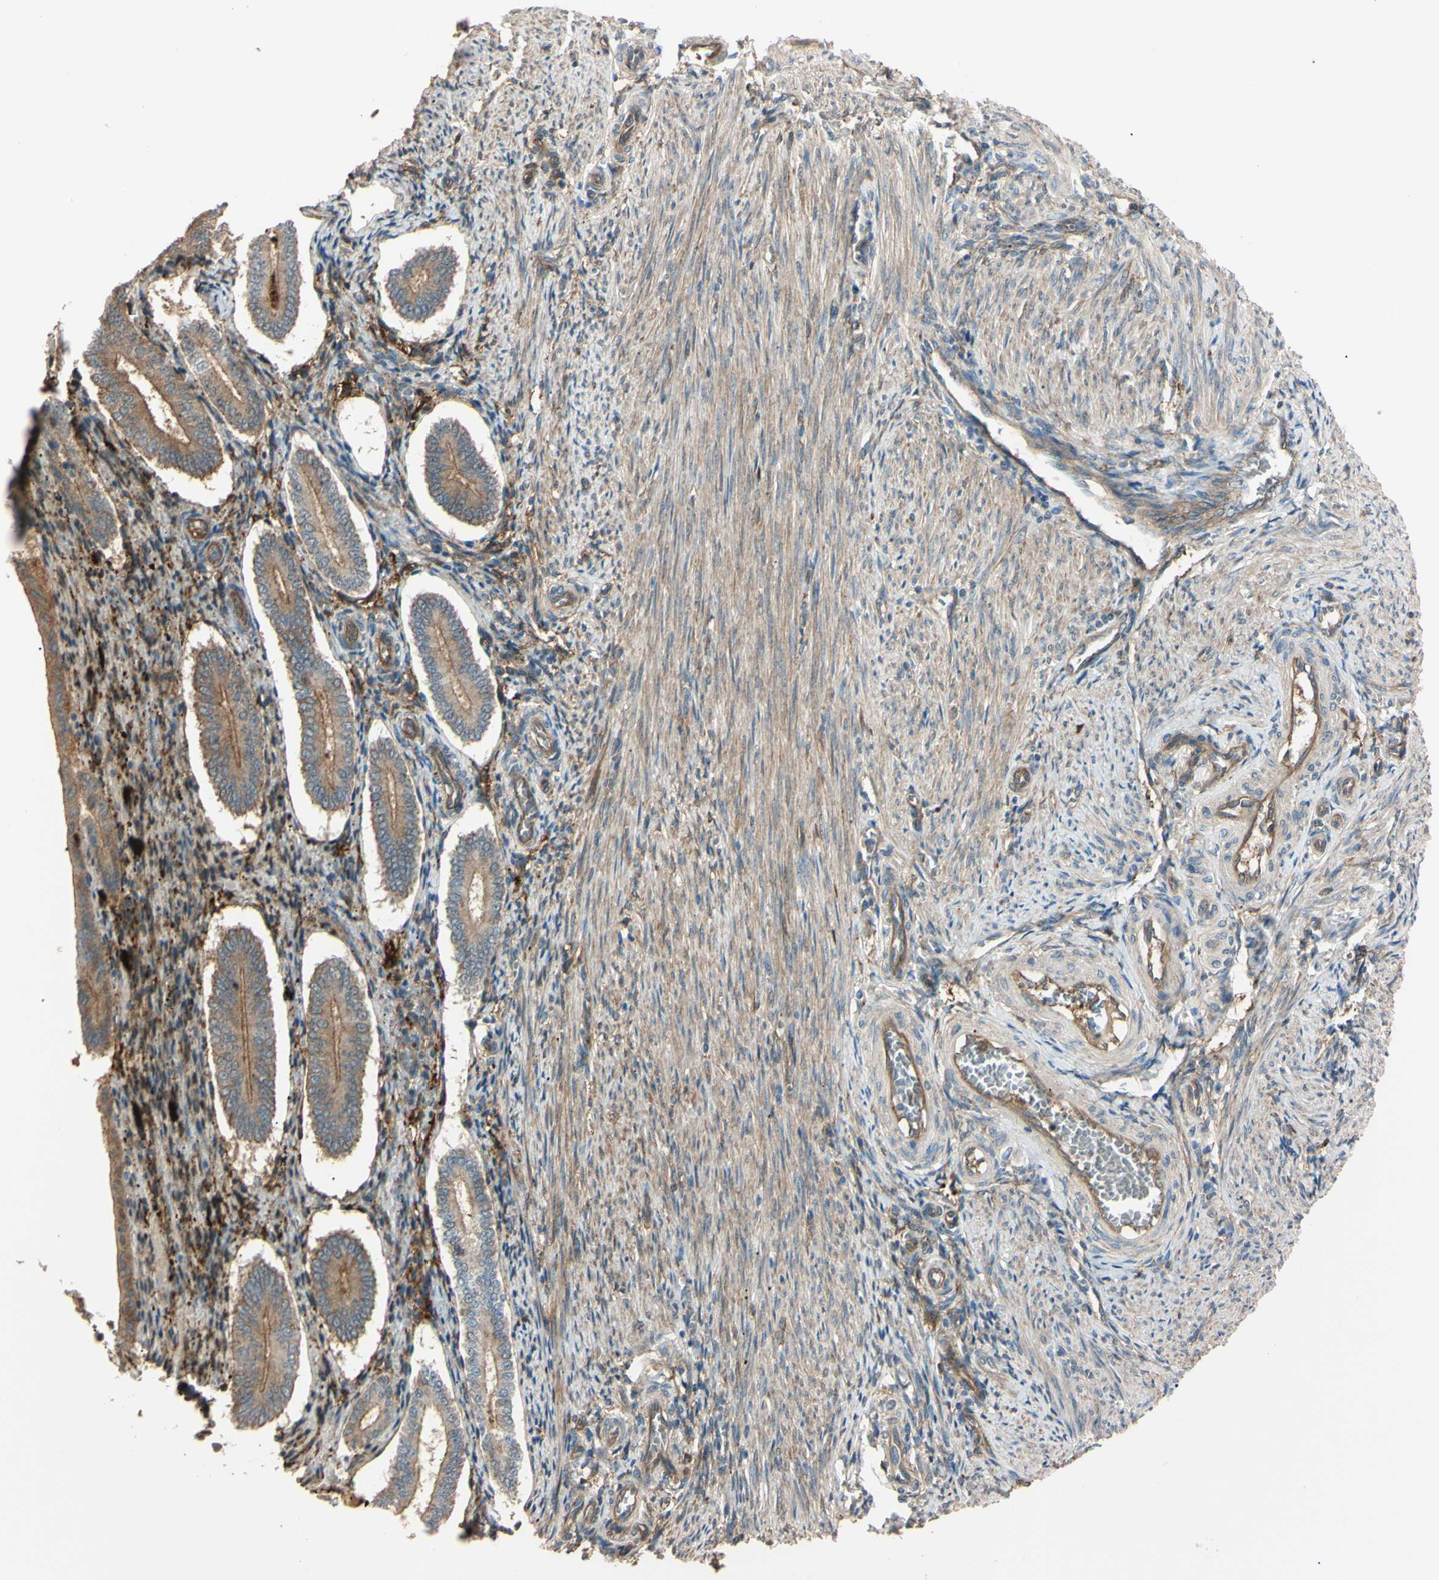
{"staining": {"intensity": "moderate", "quantity": ">75%", "location": "cytoplasmic/membranous"}, "tissue": "endometrium", "cell_type": "Cells in endometrial stroma", "image_type": "normal", "snomed": [{"axis": "morphology", "description": "Normal tissue, NOS"}, {"axis": "topography", "description": "Endometrium"}], "caption": "IHC of unremarkable human endometrium exhibits medium levels of moderate cytoplasmic/membranous expression in about >75% of cells in endometrial stroma.", "gene": "PTPN12", "patient": {"sex": "female", "age": 42}}